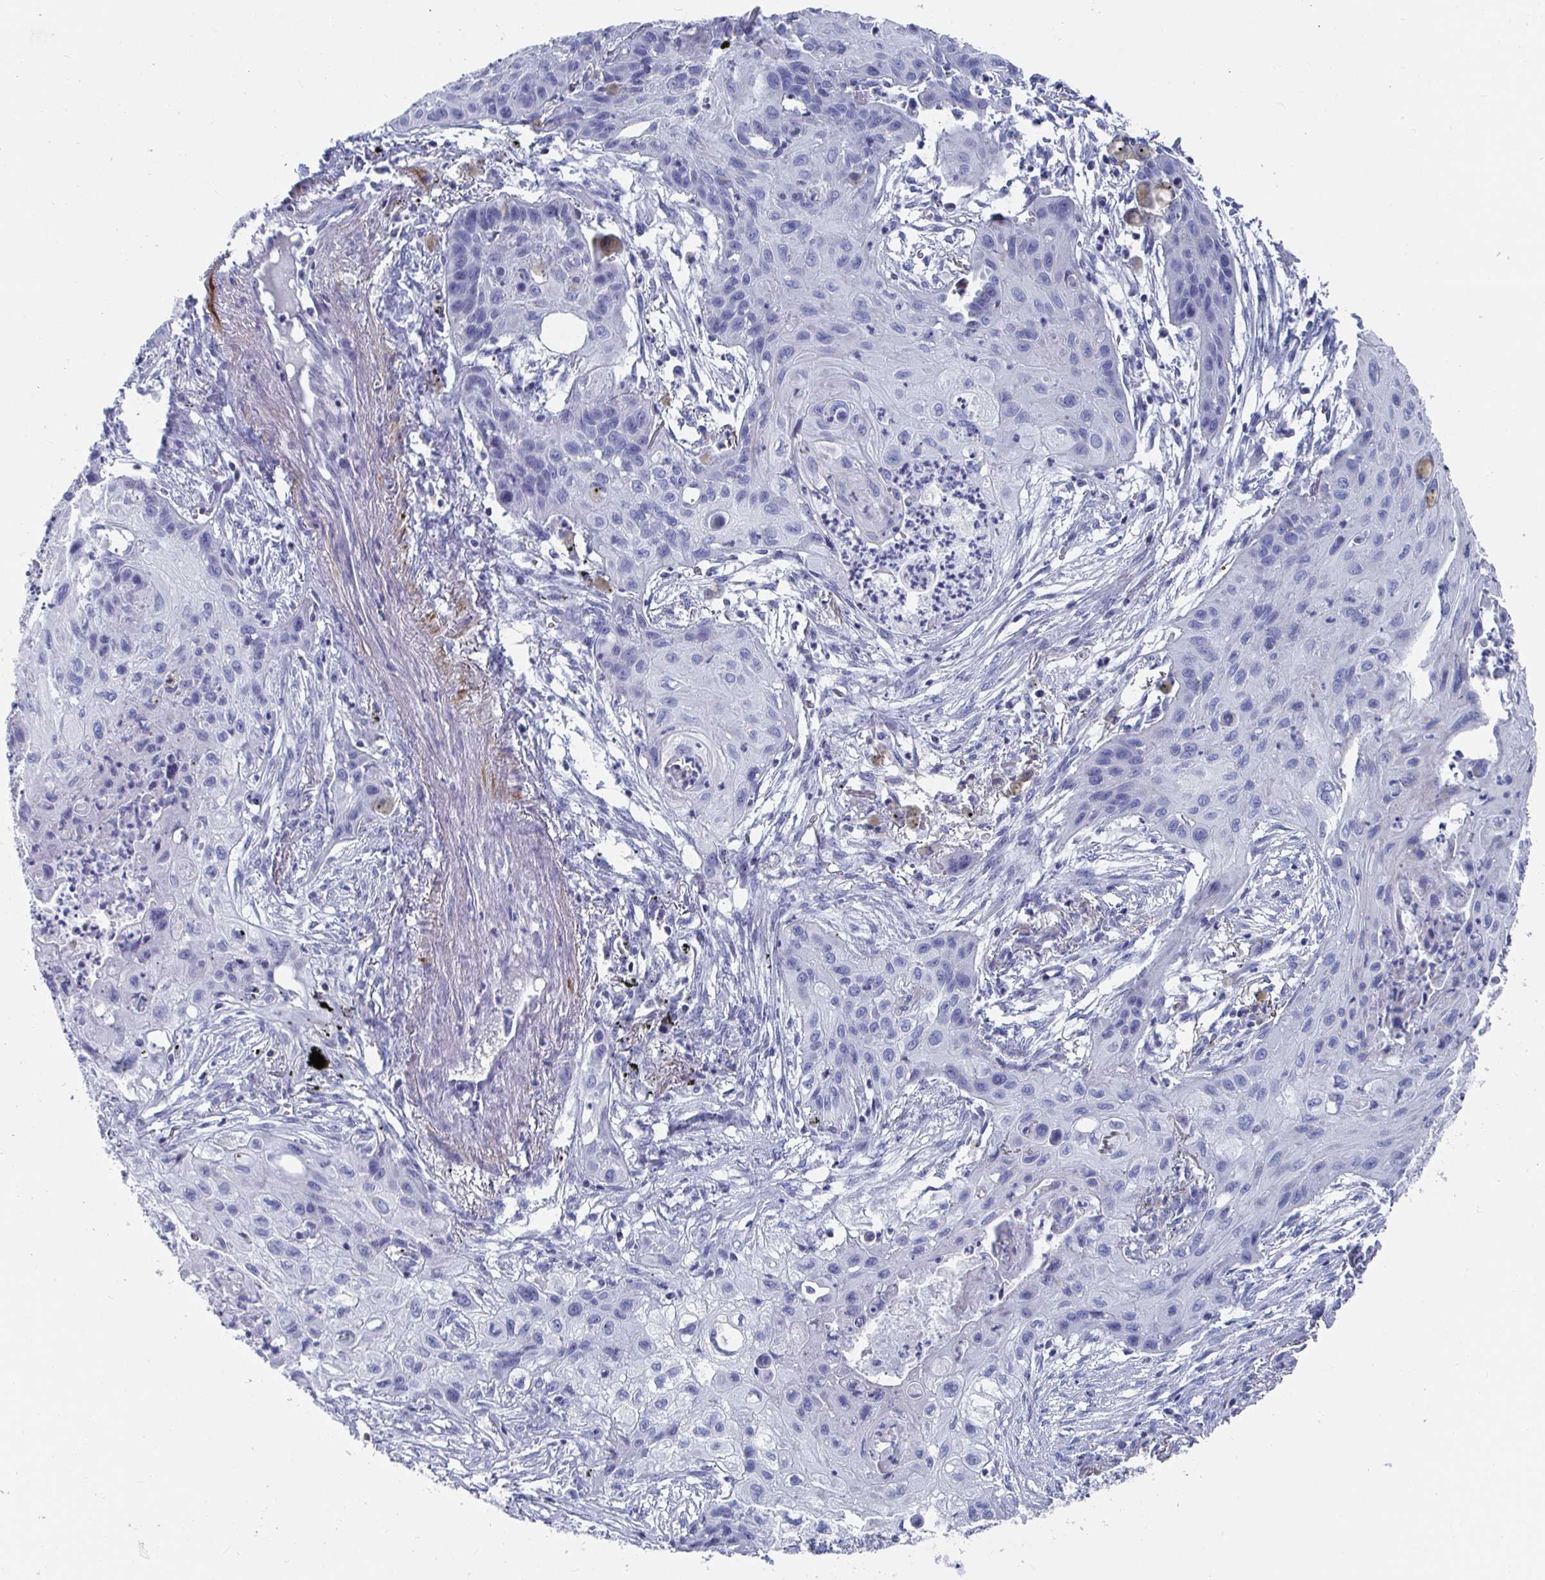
{"staining": {"intensity": "negative", "quantity": "none", "location": "none"}, "tissue": "lung cancer", "cell_type": "Tumor cells", "image_type": "cancer", "snomed": [{"axis": "morphology", "description": "Squamous cell carcinoma, NOS"}, {"axis": "topography", "description": "Lung"}], "caption": "Immunohistochemical staining of lung squamous cell carcinoma displays no significant positivity in tumor cells. Nuclei are stained in blue.", "gene": "ZFP82", "patient": {"sex": "male", "age": 71}}